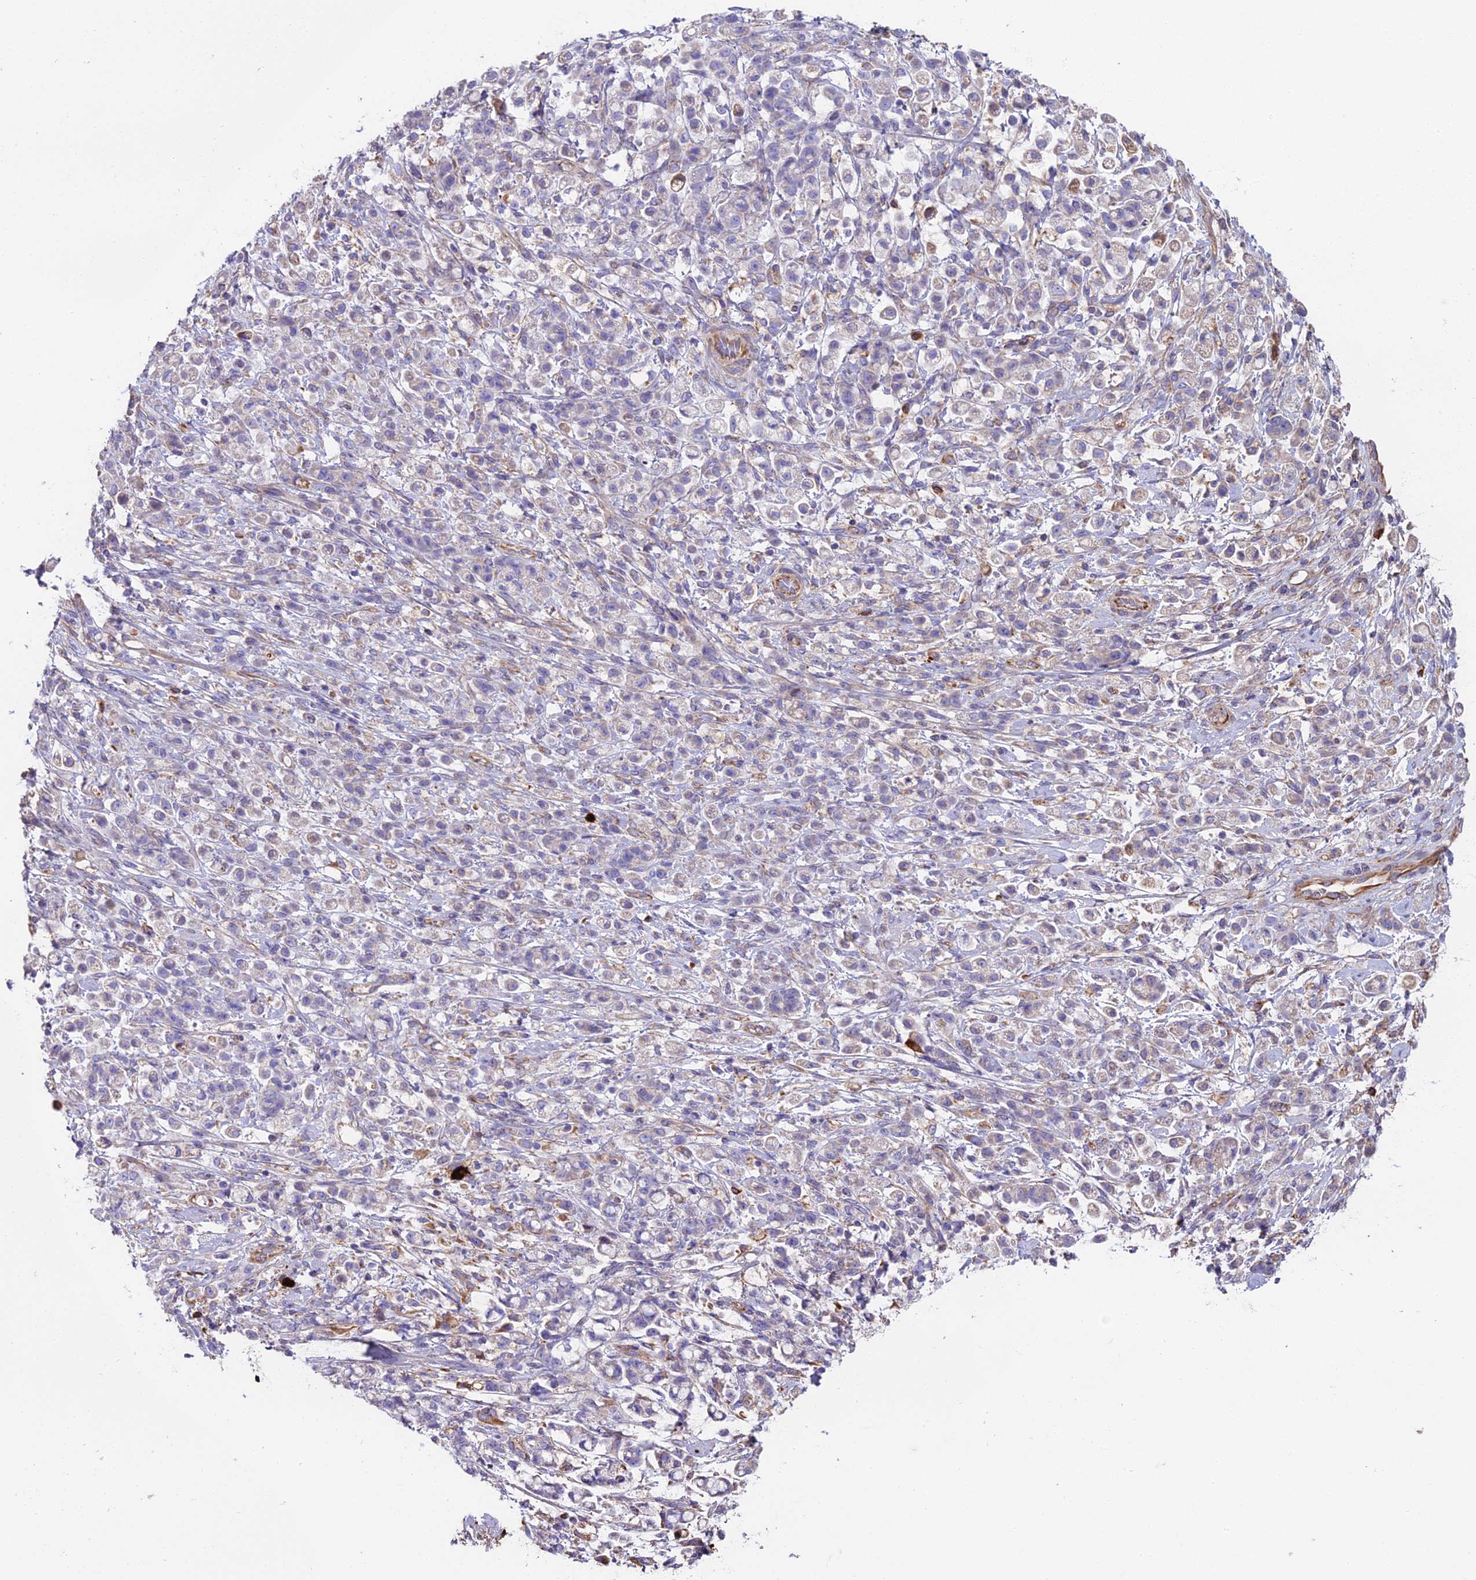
{"staining": {"intensity": "negative", "quantity": "none", "location": "none"}, "tissue": "stomach cancer", "cell_type": "Tumor cells", "image_type": "cancer", "snomed": [{"axis": "morphology", "description": "Adenocarcinoma, NOS"}, {"axis": "topography", "description": "Stomach"}], "caption": "Immunohistochemistry of human stomach cancer shows no positivity in tumor cells. (DAB IHC visualized using brightfield microscopy, high magnification).", "gene": "BEX4", "patient": {"sex": "female", "age": 60}}